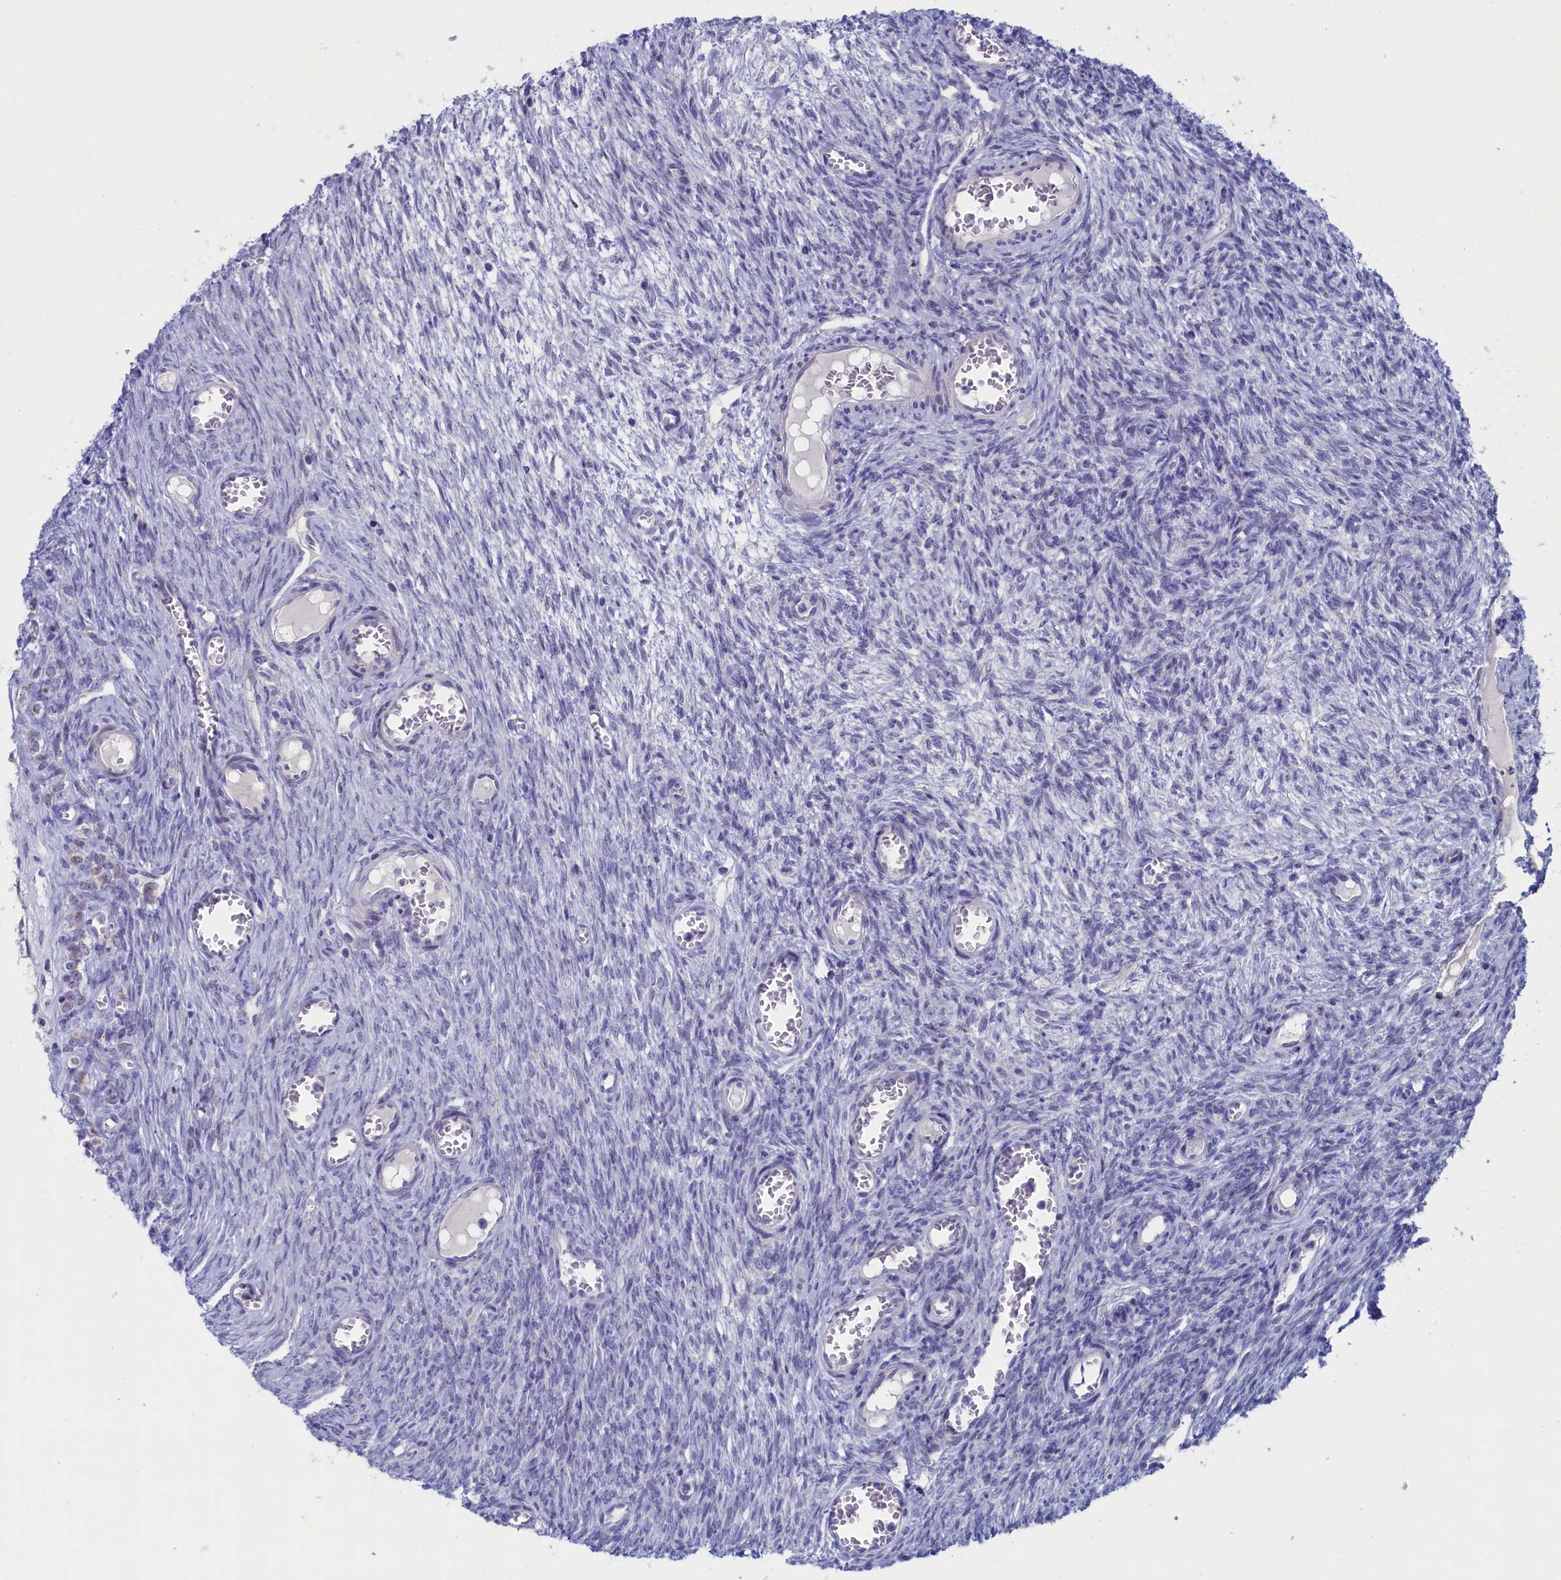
{"staining": {"intensity": "negative", "quantity": "none", "location": "none"}, "tissue": "ovary", "cell_type": "Follicle cells", "image_type": "normal", "snomed": [{"axis": "morphology", "description": "Normal tissue, NOS"}, {"axis": "topography", "description": "Ovary"}], "caption": "Immunohistochemical staining of benign ovary demonstrates no significant positivity in follicle cells. (DAB (3,3'-diaminobenzidine) IHC with hematoxylin counter stain).", "gene": "NIBAN3", "patient": {"sex": "female", "age": 44}}